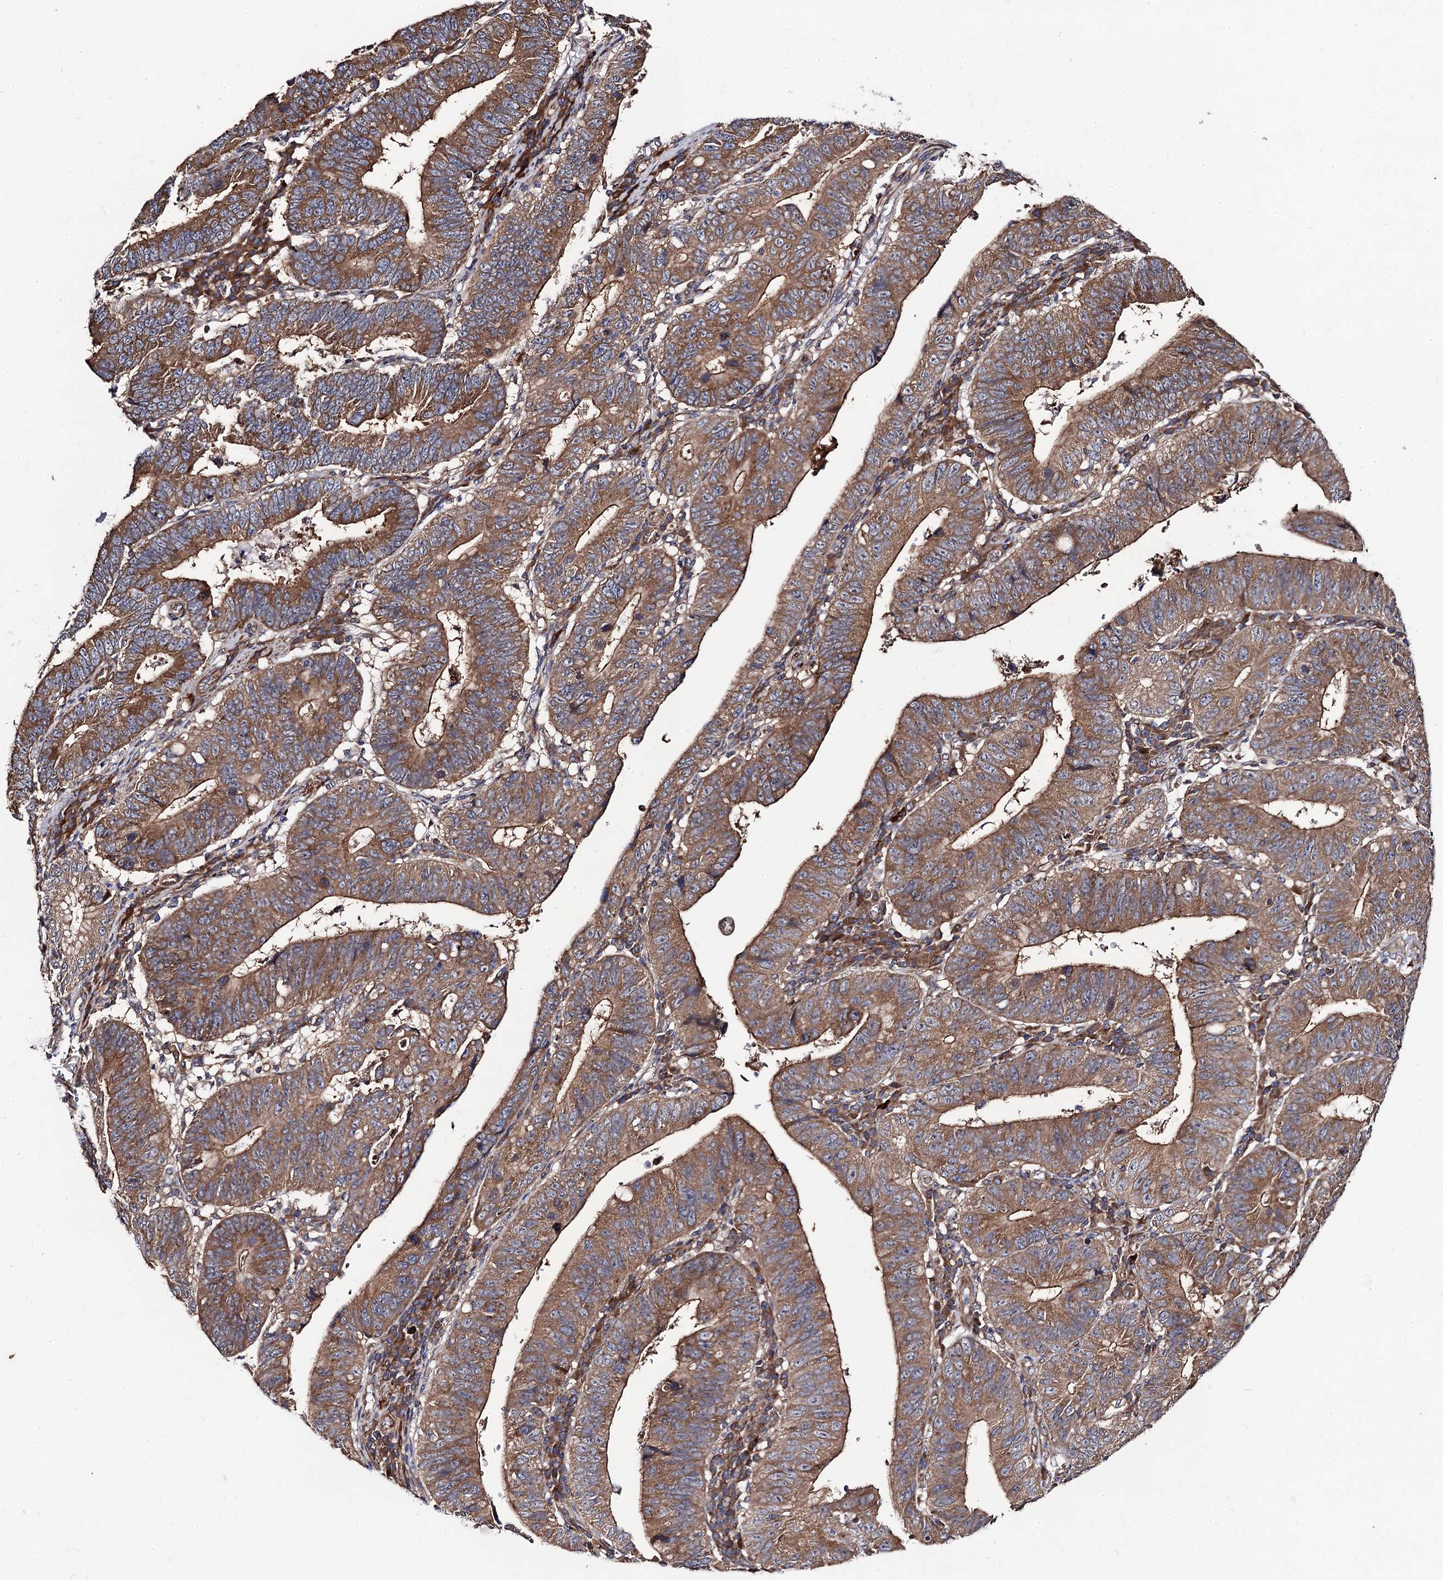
{"staining": {"intensity": "strong", "quantity": ">75%", "location": "cytoplasmic/membranous"}, "tissue": "stomach cancer", "cell_type": "Tumor cells", "image_type": "cancer", "snomed": [{"axis": "morphology", "description": "Adenocarcinoma, NOS"}, {"axis": "topography", "description": "Stomach"}], "caption": "Immunohistochemistry of stomach cancer exhibits high levels of strong cytoplasmic/membranous positivity in about >75% of tumor cells.", "gene": "DYDC1", "patient": {"sex": "male", "age": 59}}